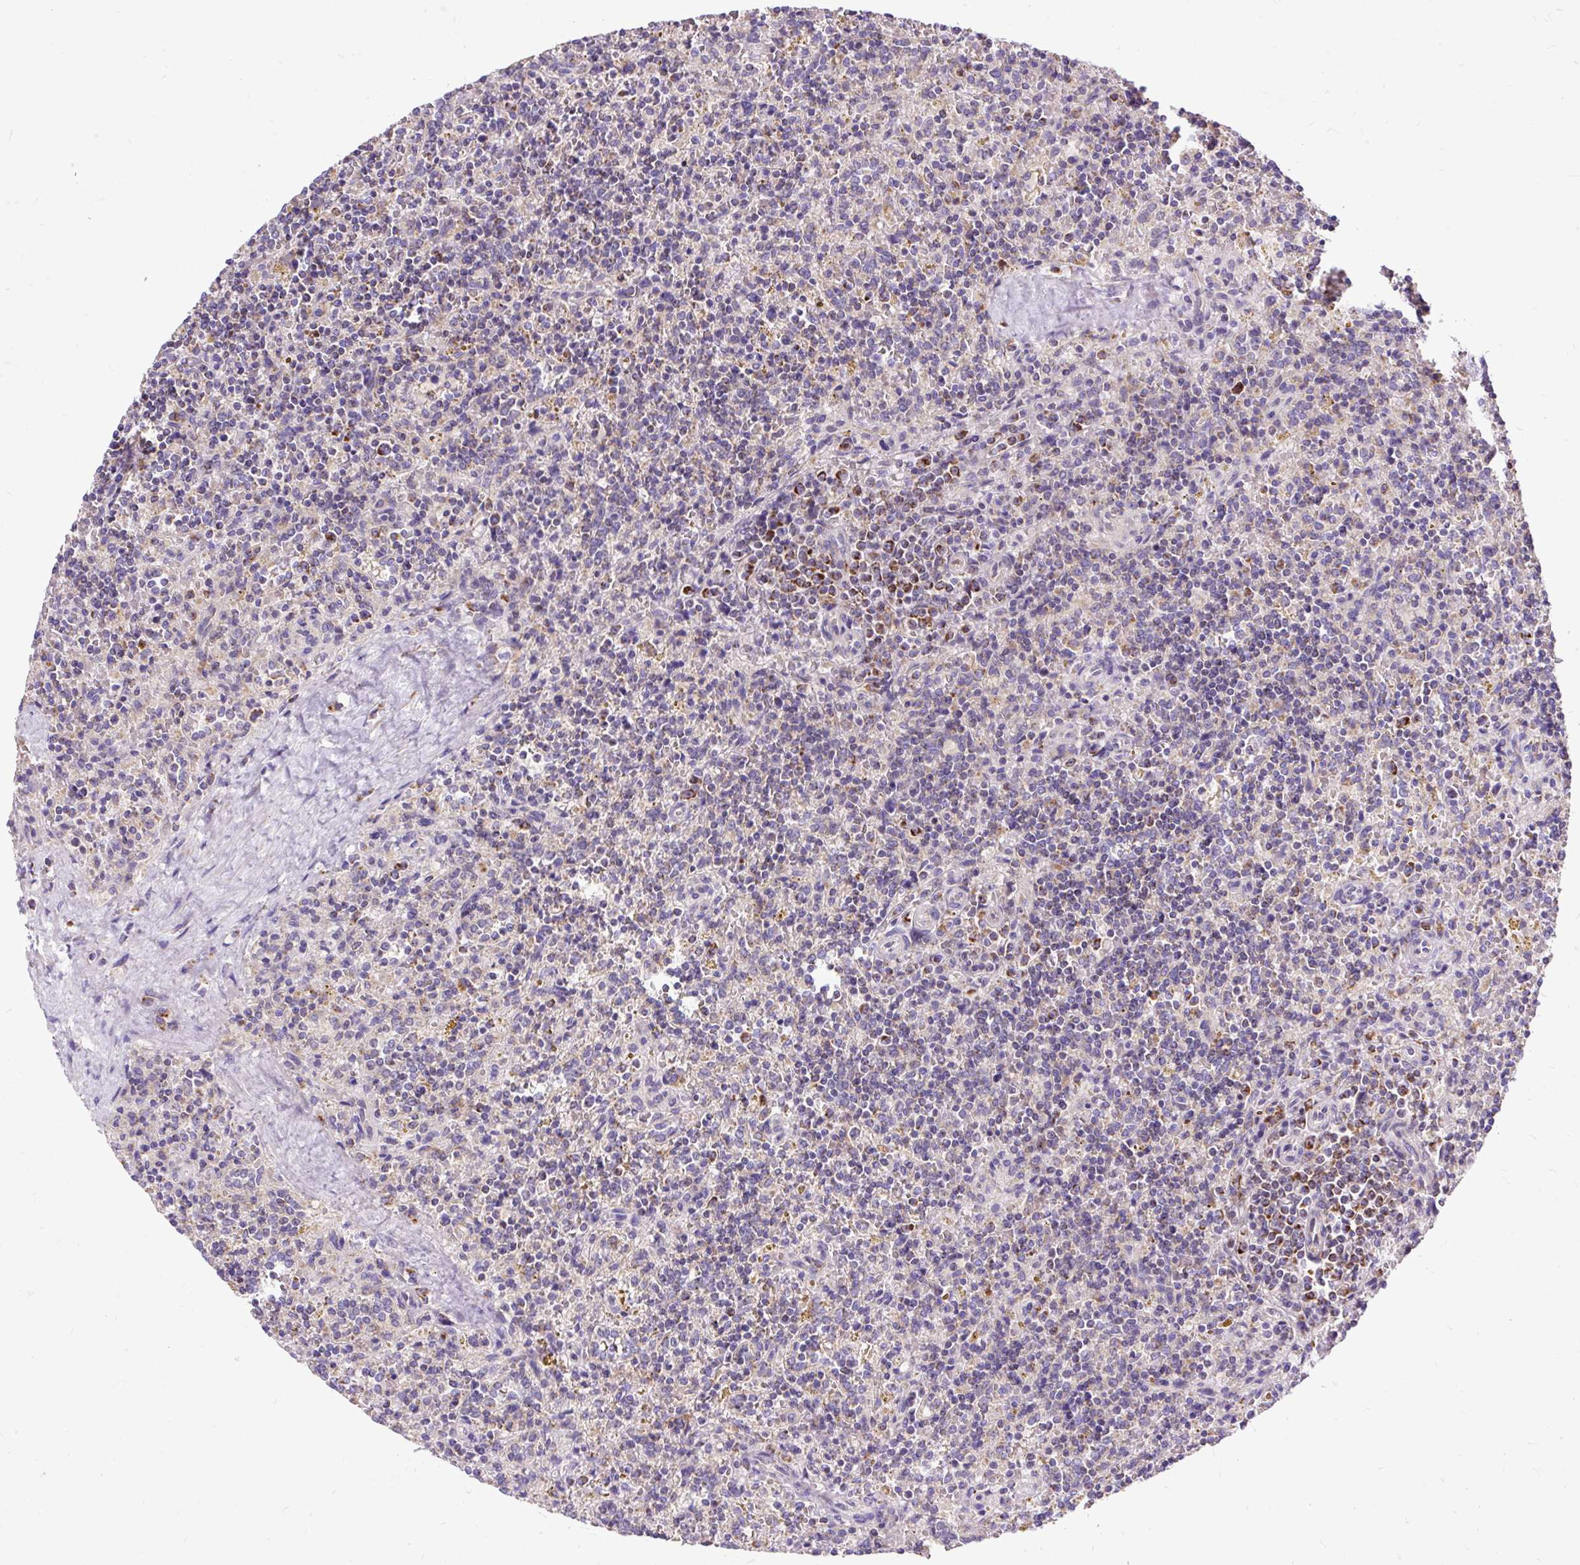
{"staining": {"intensity": "moderate", "quantity": "<25%", "location": "cytoplasmic/membranous"}, "tissue": "lymphoma", "cell_type": "Tumor cells", "image_type": "cancer", "snomed": [{"axis": "morphology", "description": "Malignant lymphoma, non-Hodgkin's type, Low grade"}, {"axis": "topography", "description": "Spleen"}], "caption": "The image displays immunohistochemical staining of lymphoma. There is moderate cytoplasmic/membranous expression is identified in about <25% of tumor cells.", "gene": "TOMM40", "patient": {"sex": "male", "age": 67}}